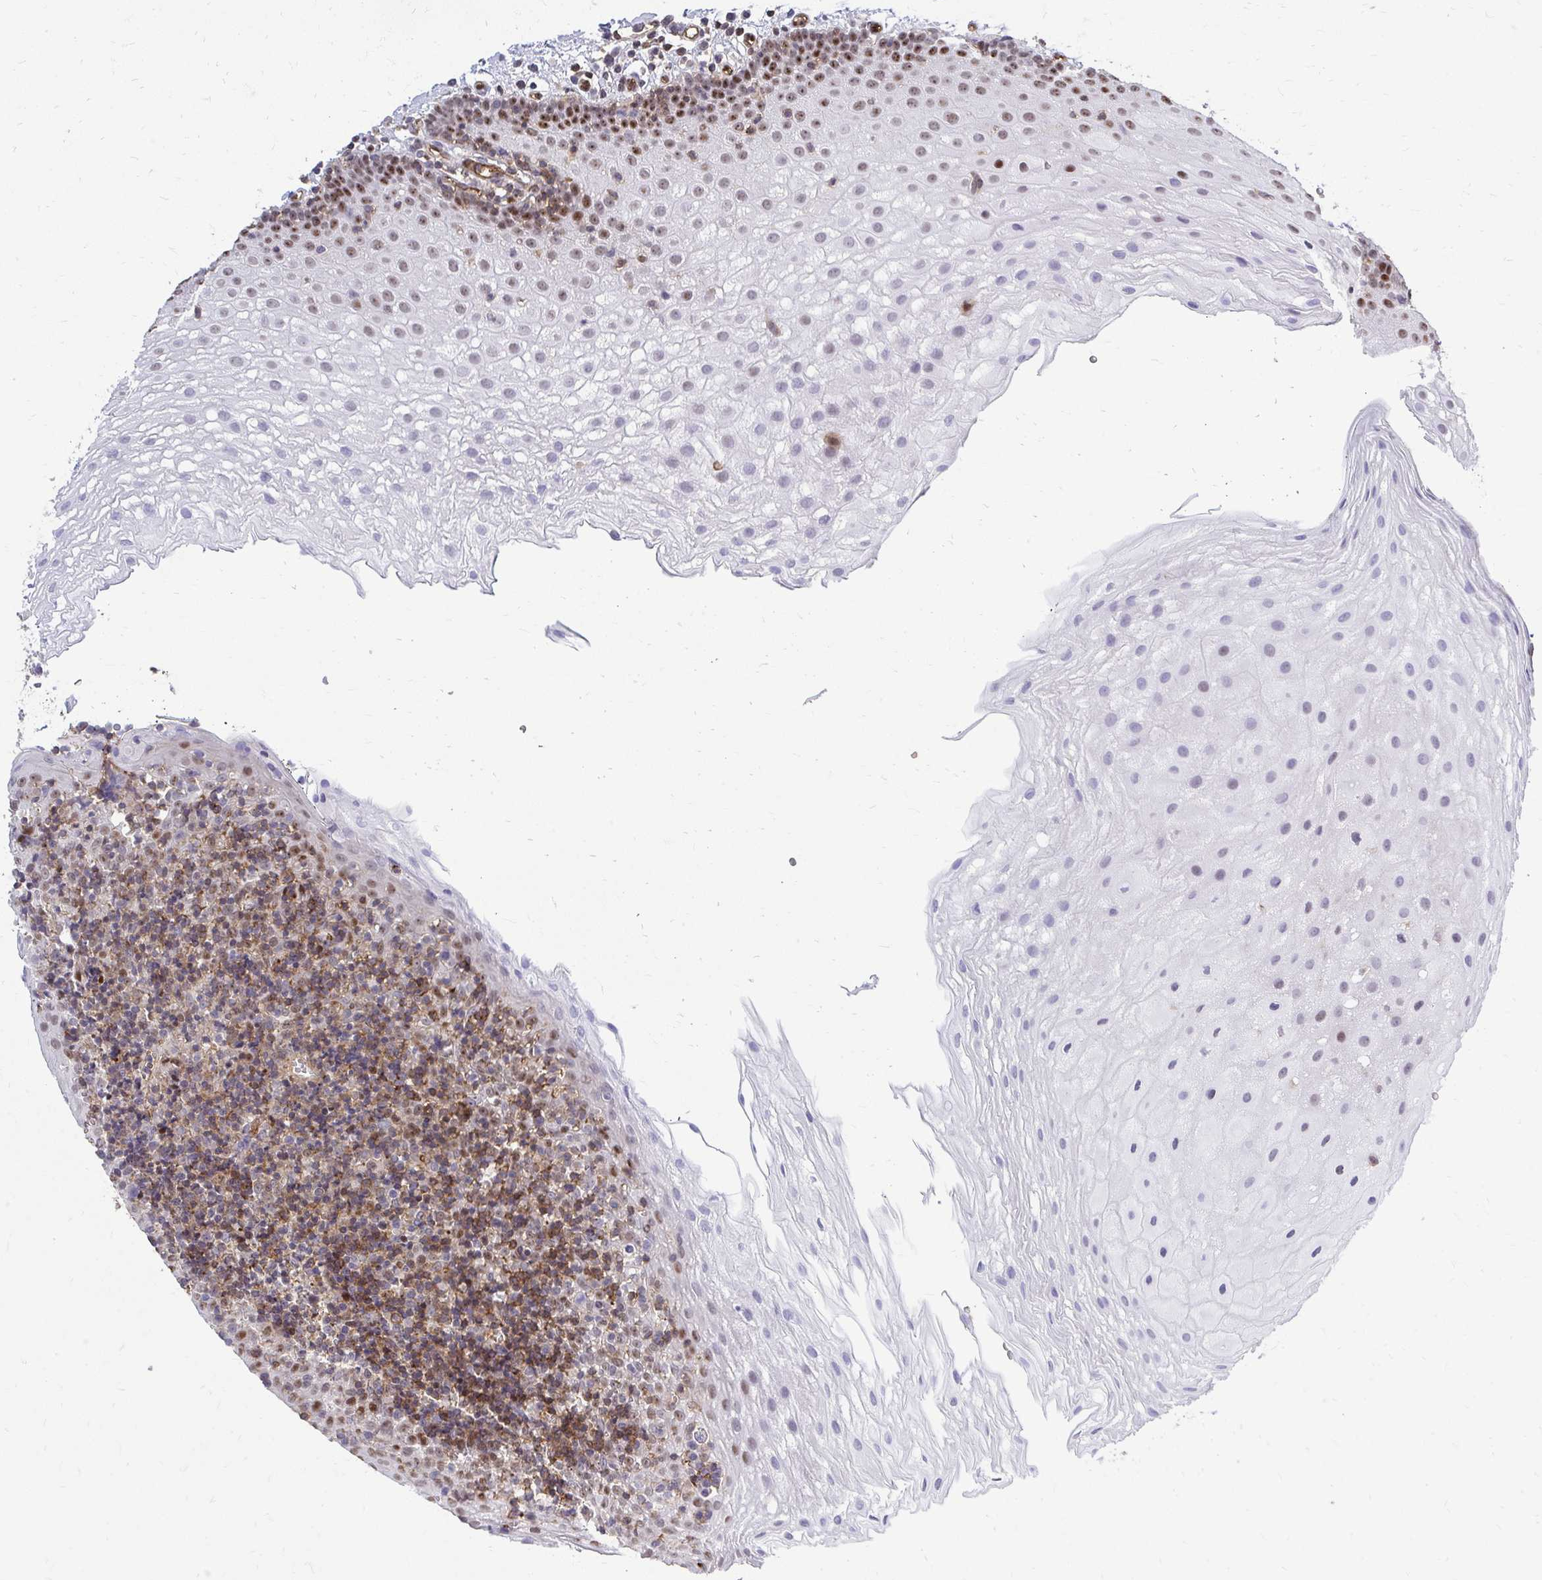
{"staining": {"intensity": "moderate", "quantity": "<25%", "location": "cytoplasmic/membranous,nuclear"}, "tissue": "oral mucosa", "cell_type": "Squamous epithelial cells", "image_type": "normal", "snomed": [{"axis": "morphology", "description": "Normal tissue, NOS"}, {"axis": "morphology", "description": "Squamous cell carcinoma, NOS"}, {"axis": "topography", "description": "Oral tissue"}, {"axis": "topography", "description": "Head-Neck"}], "caption": "Oral mucosa stained with immunohistochemistry shows moderate cytoplasmic/membranous,nuclear positivity in about <25% of squamous epithelial cells. The protein of interest is shown in brown color, while the nuclei are stained blue.", "gene": "FOXN3", "patient": {"sex": "male", "age": 58}}